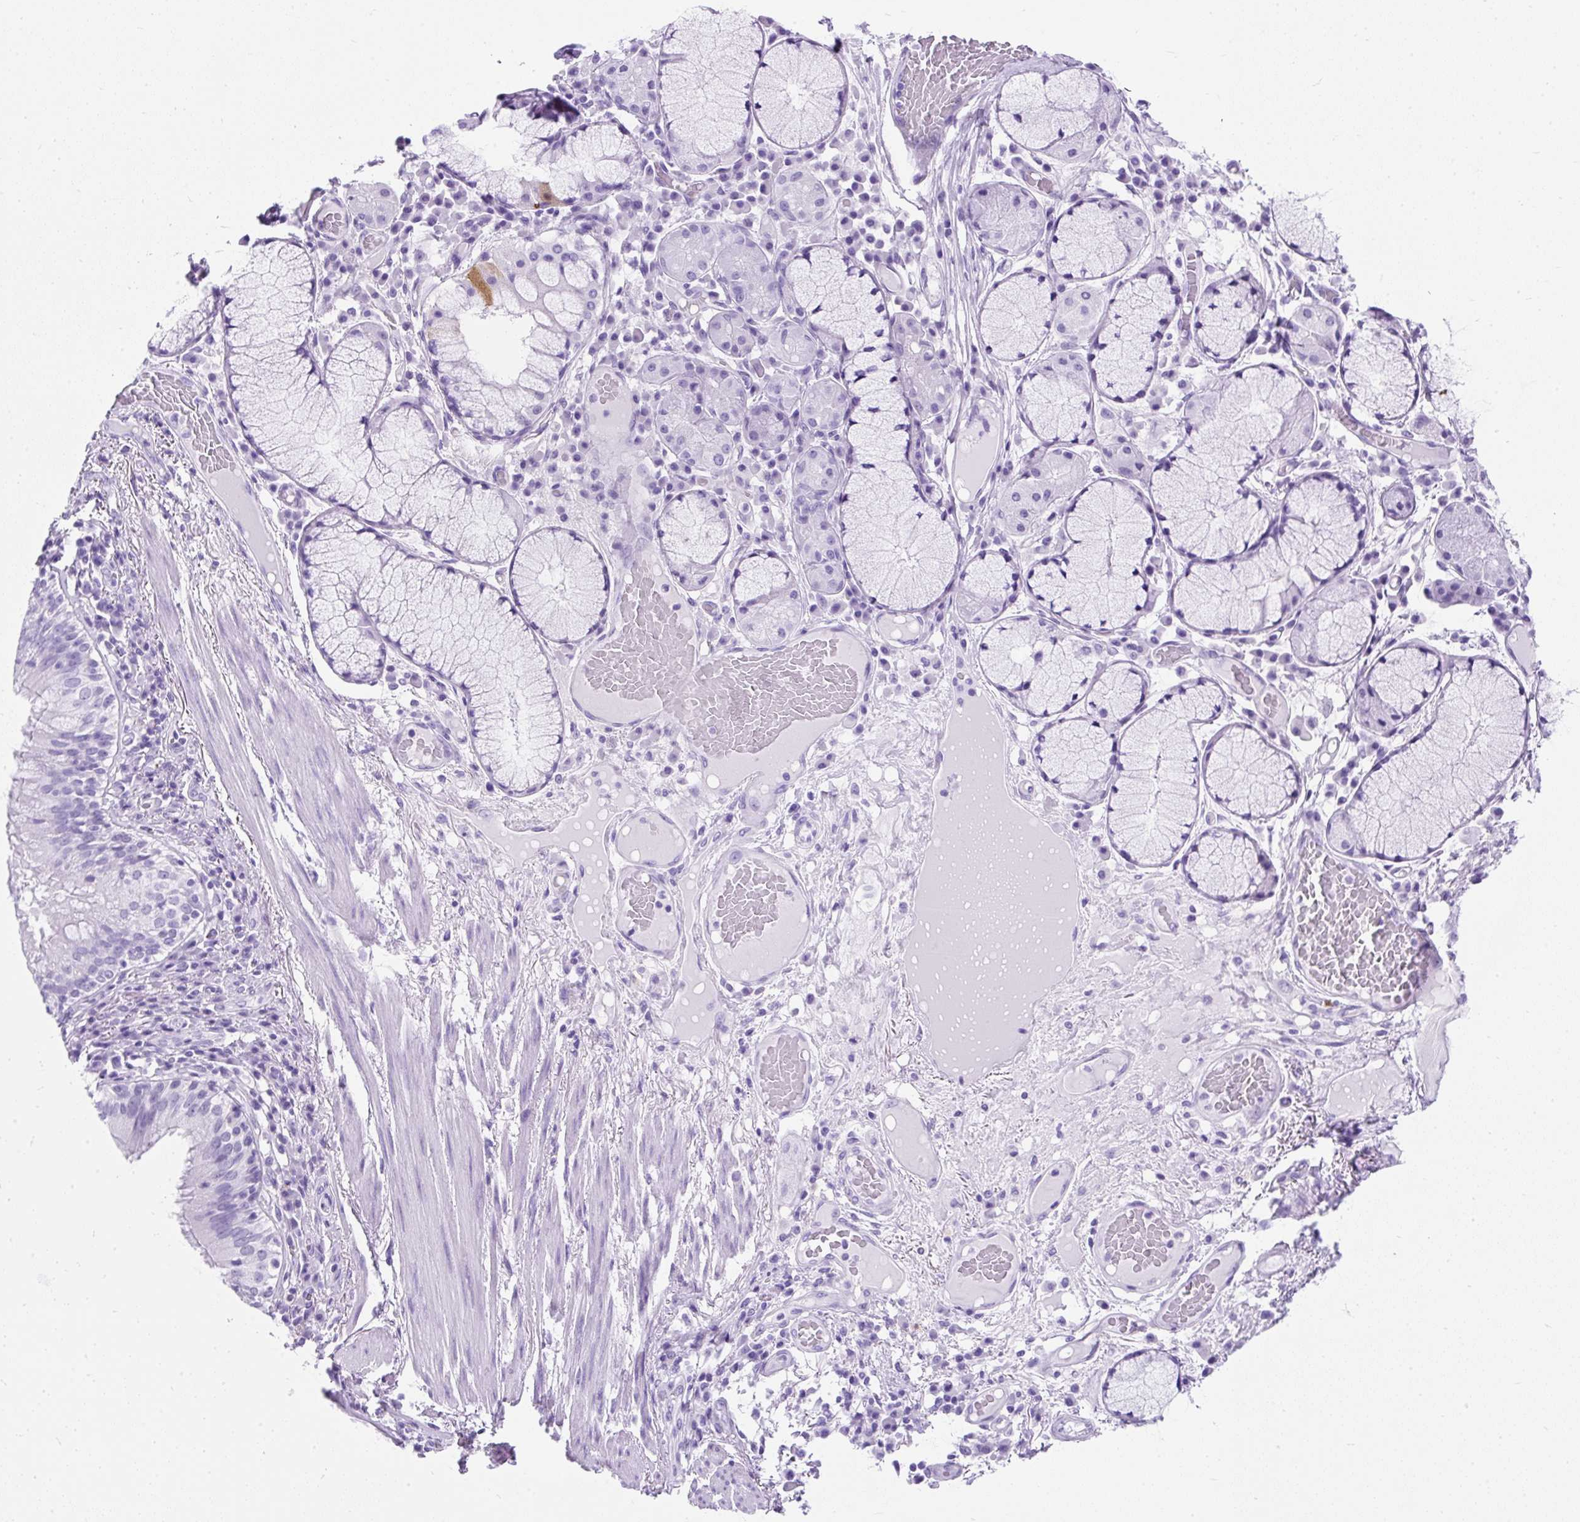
{"staining": {"intensity": "negative", "quantity": "none", "location": "none"}, "tissue": "adipose tissue", "cell_type": "Adipocytes", "image_type": "normal", "snomed": [{"axis": "morphology", "description": "Normal tissue, NOS"}, {"axis": "topography", "description": "Cartilage tissue"}, {"axis": "topography", "description": "Bronchus"}], "caption": "This is an IHC micrograph of normal human adipose tissue. There is no positivity in adipocytes.", "gene": "PVALB", "patient": {"sex": "male", "age": 56}}